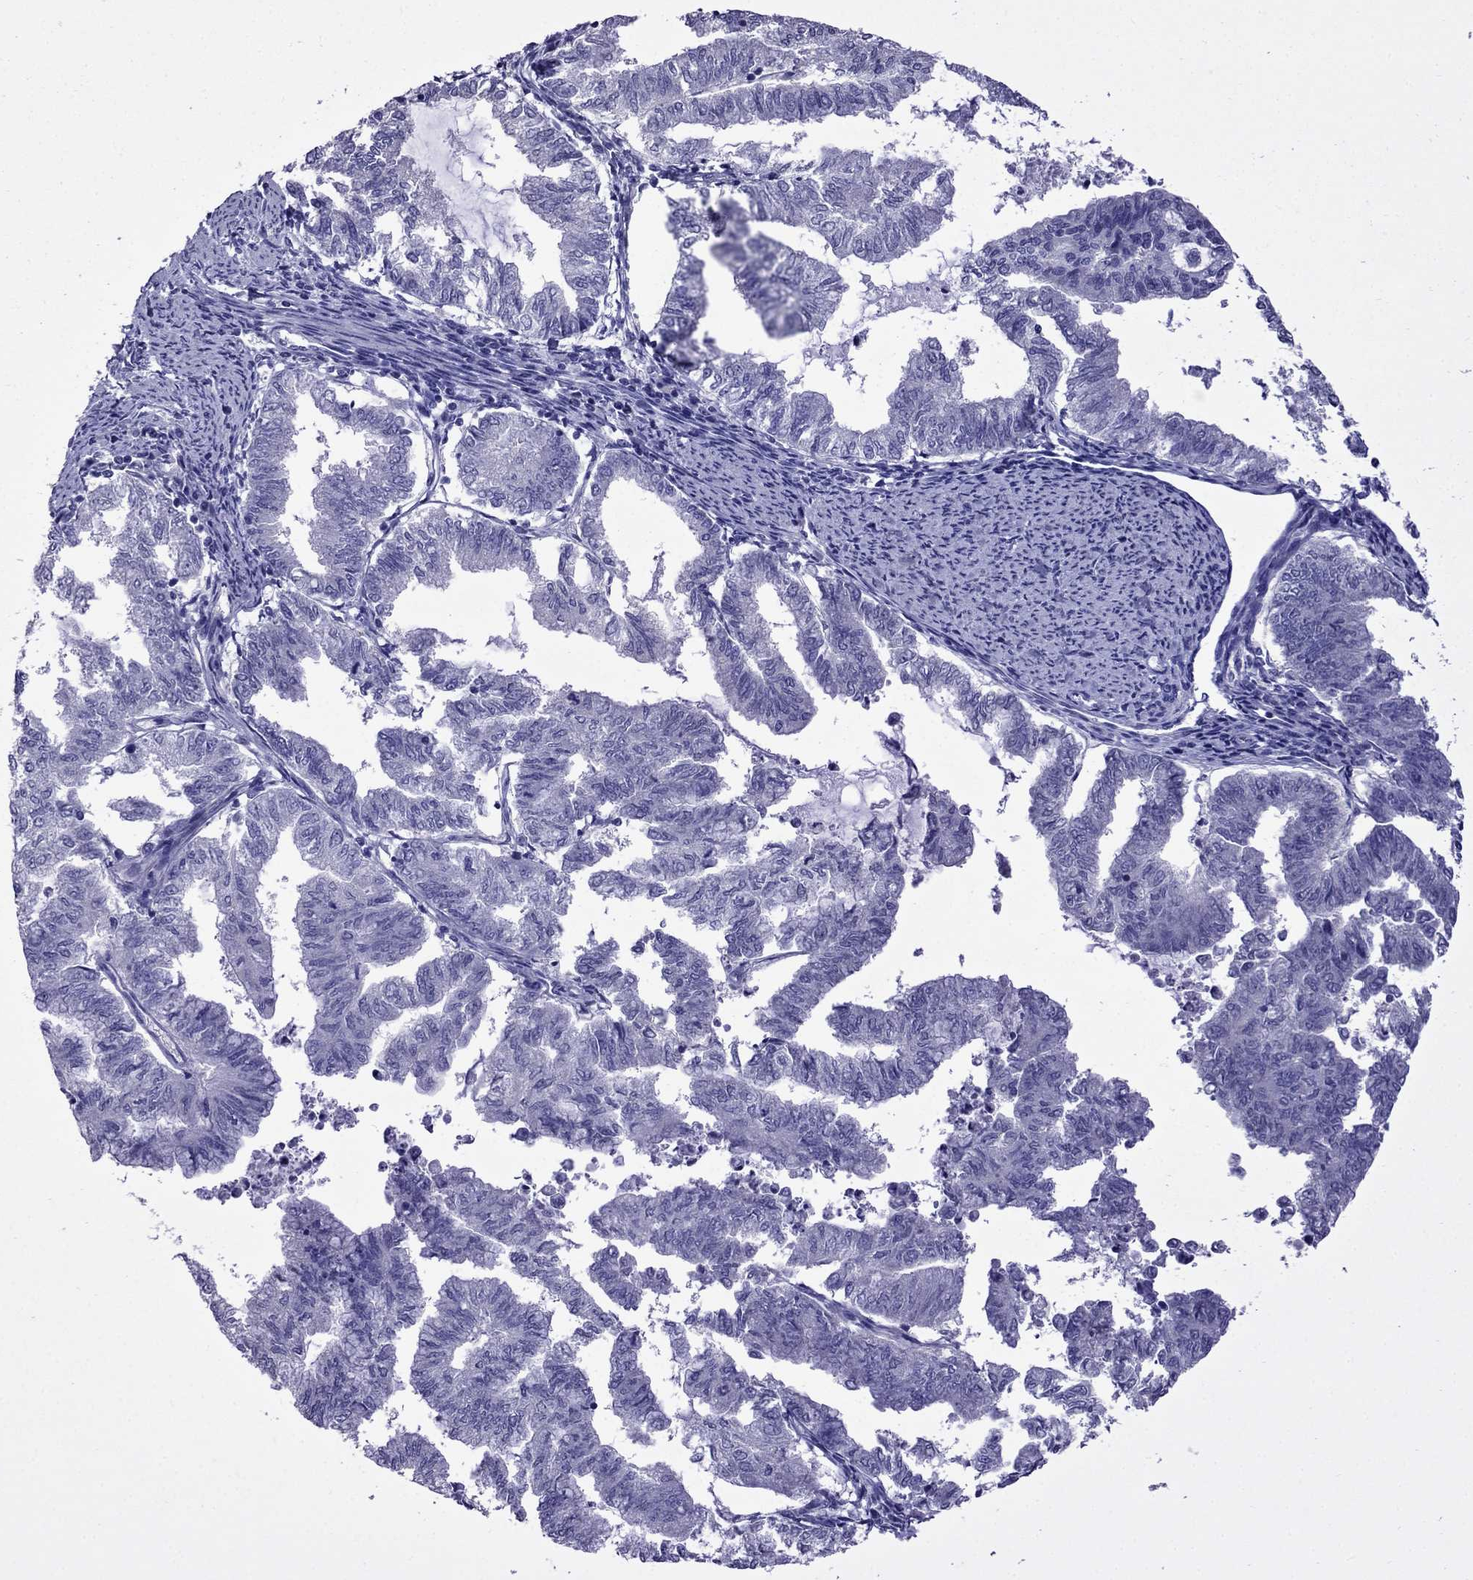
{"staining": {"intensity": "negative", "quantity": "none", "location": "none"}, "tissue": "endometrial cancer", "cell_type": "Tumor cells", "image_type": "cancer", "snomed": [{"axis": "morphology", "description": "Adenocarcinoma, NOS"}, {"axis": "topography", "description": "Endometrium"}], "caption": "An IHC histopathology image of endometrial cancer (adenocarcinoma) is shown. There is no staining in tumor cells of endometrial cancer (adenocarcinoma). The staining is performed using DAB brown chromogen with nuclei counter-stained in using hematoxylin.", "gene": "OXCT2", "patient": {"sex": "female", "age": 79}}